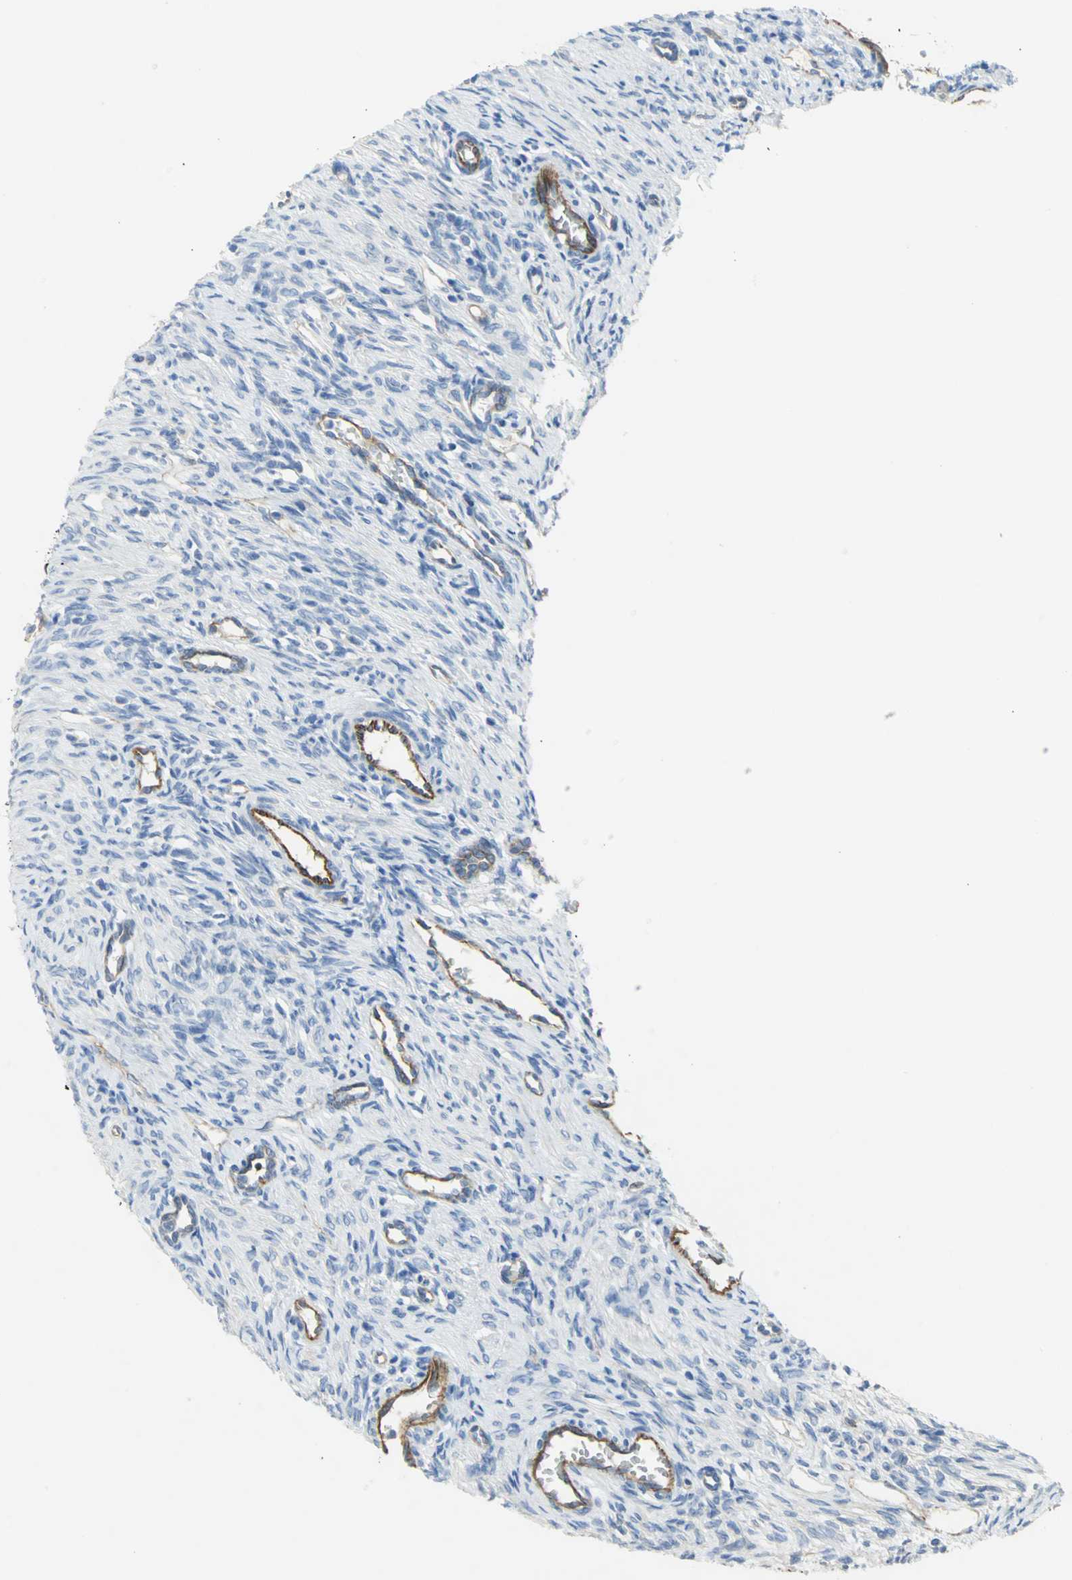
{"staining": {"intensity": "moderate", "quantity": "25%-75%", "location": "cytoplasmic/membranous"}, "tissue": "ovary", "cell_type": "Ovarian stroma cells", "image_type": "normal", "snomed": [{"axis": "morphology", "description": "Normal tissue, NOS"}, {"axis": "topography", "description": "Ovary"}], "caption": "Protein expression analysis of normal ovary demonstrates moderate cytoplasmic/membranous staining in approximately 25%-75% of ovarian stroma cells.", "gene": "FLNB", "patient": {"sex": "female", "age": 33}}